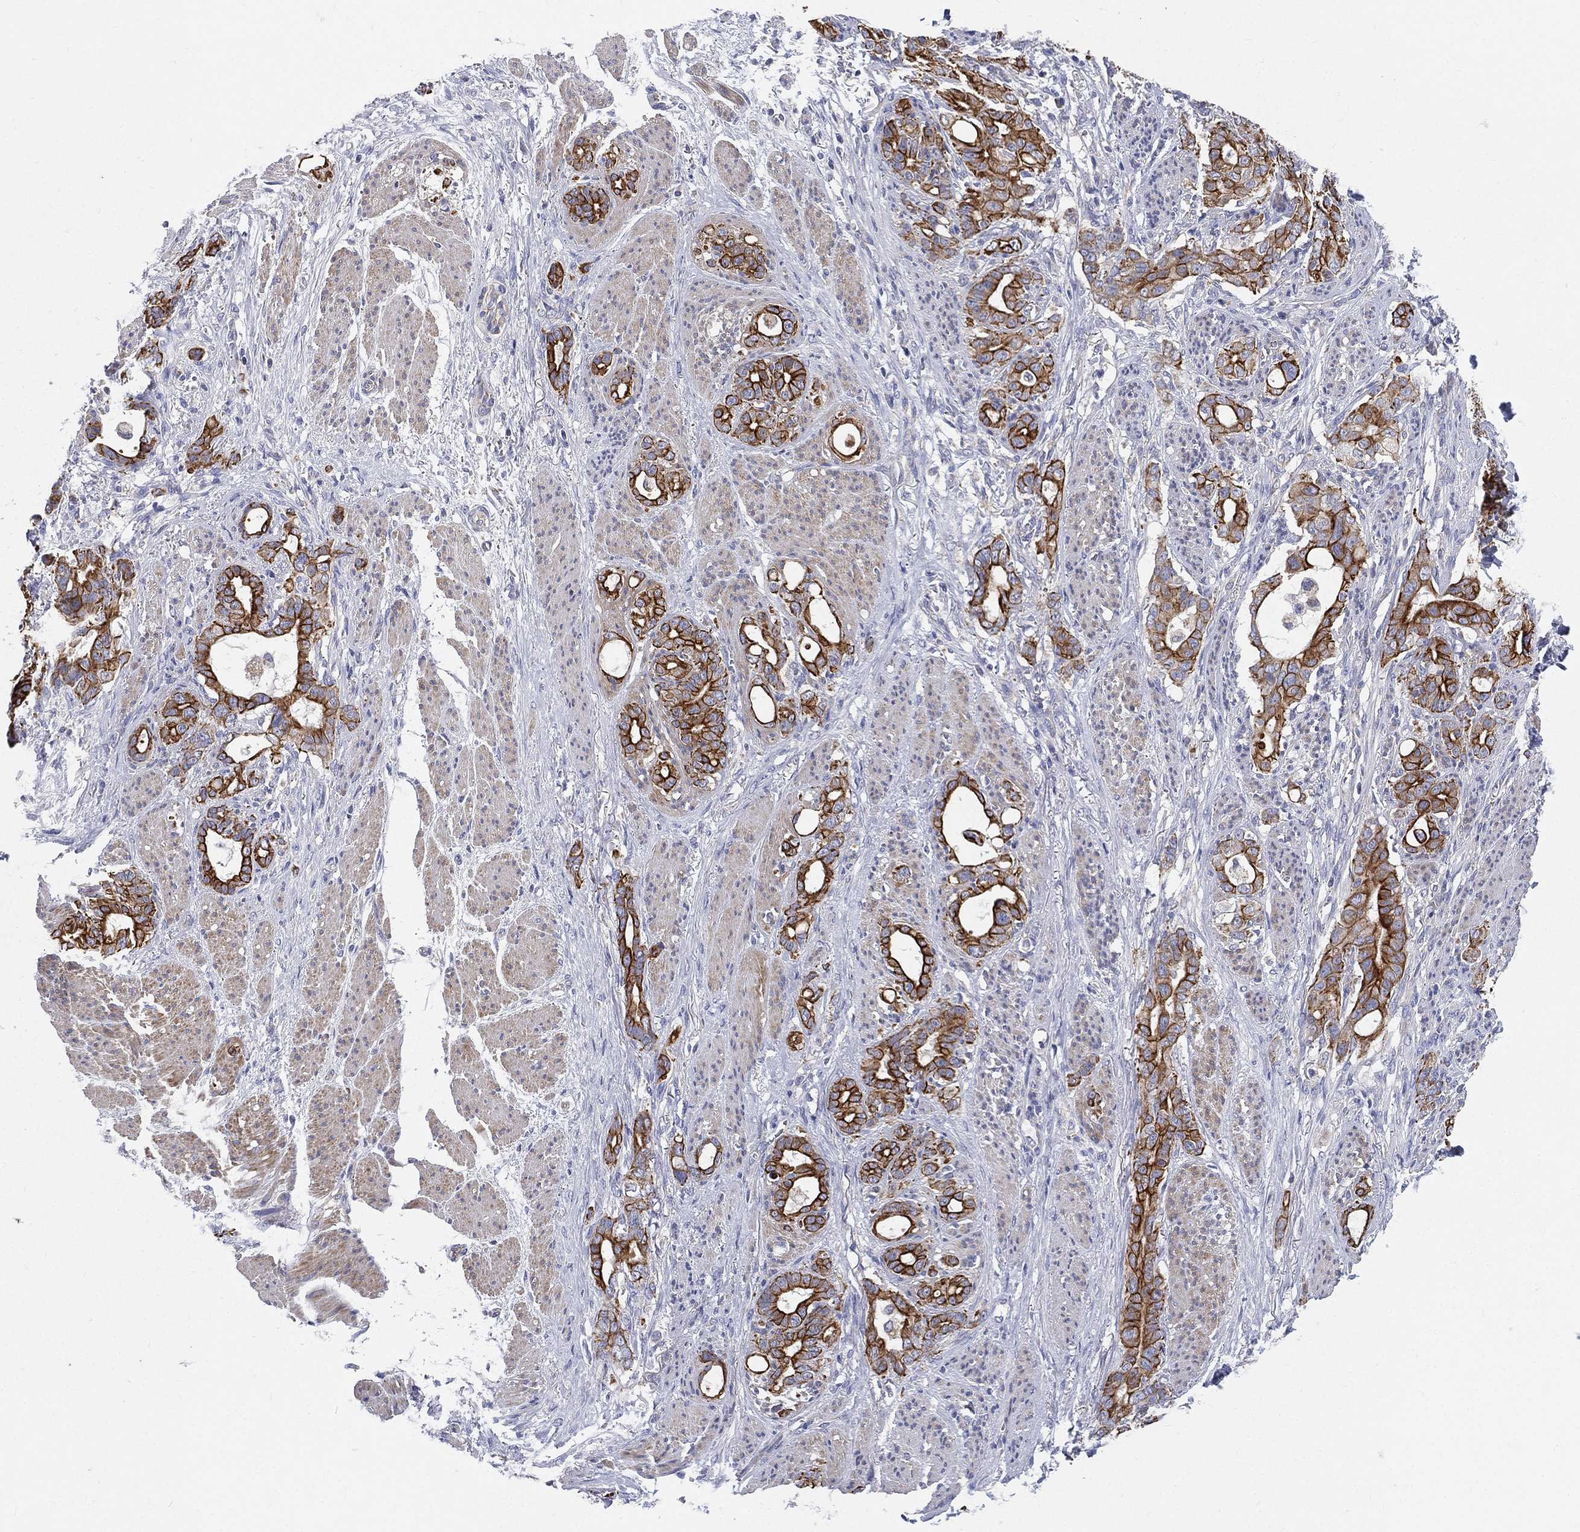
{"staining": {"intensity": "strong", "quantity": "25%-75%", "location": "cytoplasmic/membranous"}, "tissue": "stomach cancer", "cell_type": "Tumor cells", "image_type": "cancer", "snomed": [{"axis": "morphology", "description": "Normal tissue, NOS"}, {"axis": "morphology", "description": "Adenocarcinoma, NOS"}, {"axis": "topography", "description": "Esophagus"}, {"axis": "topography", "description": "Stomach, upper"}], "caption": "A high-resolution image shows immunohistochemistry staining of stomach cancer, which exhibits strong cytoplasmic/membranous expression in about 25%-75% of tumor cells. Using DAB (brown) and hematoxylin (blue) stains, captured at high magnification using brightfield microscopy.", "gene": "PWWP3A", "patient": {"sex": "male", "age": 62}}